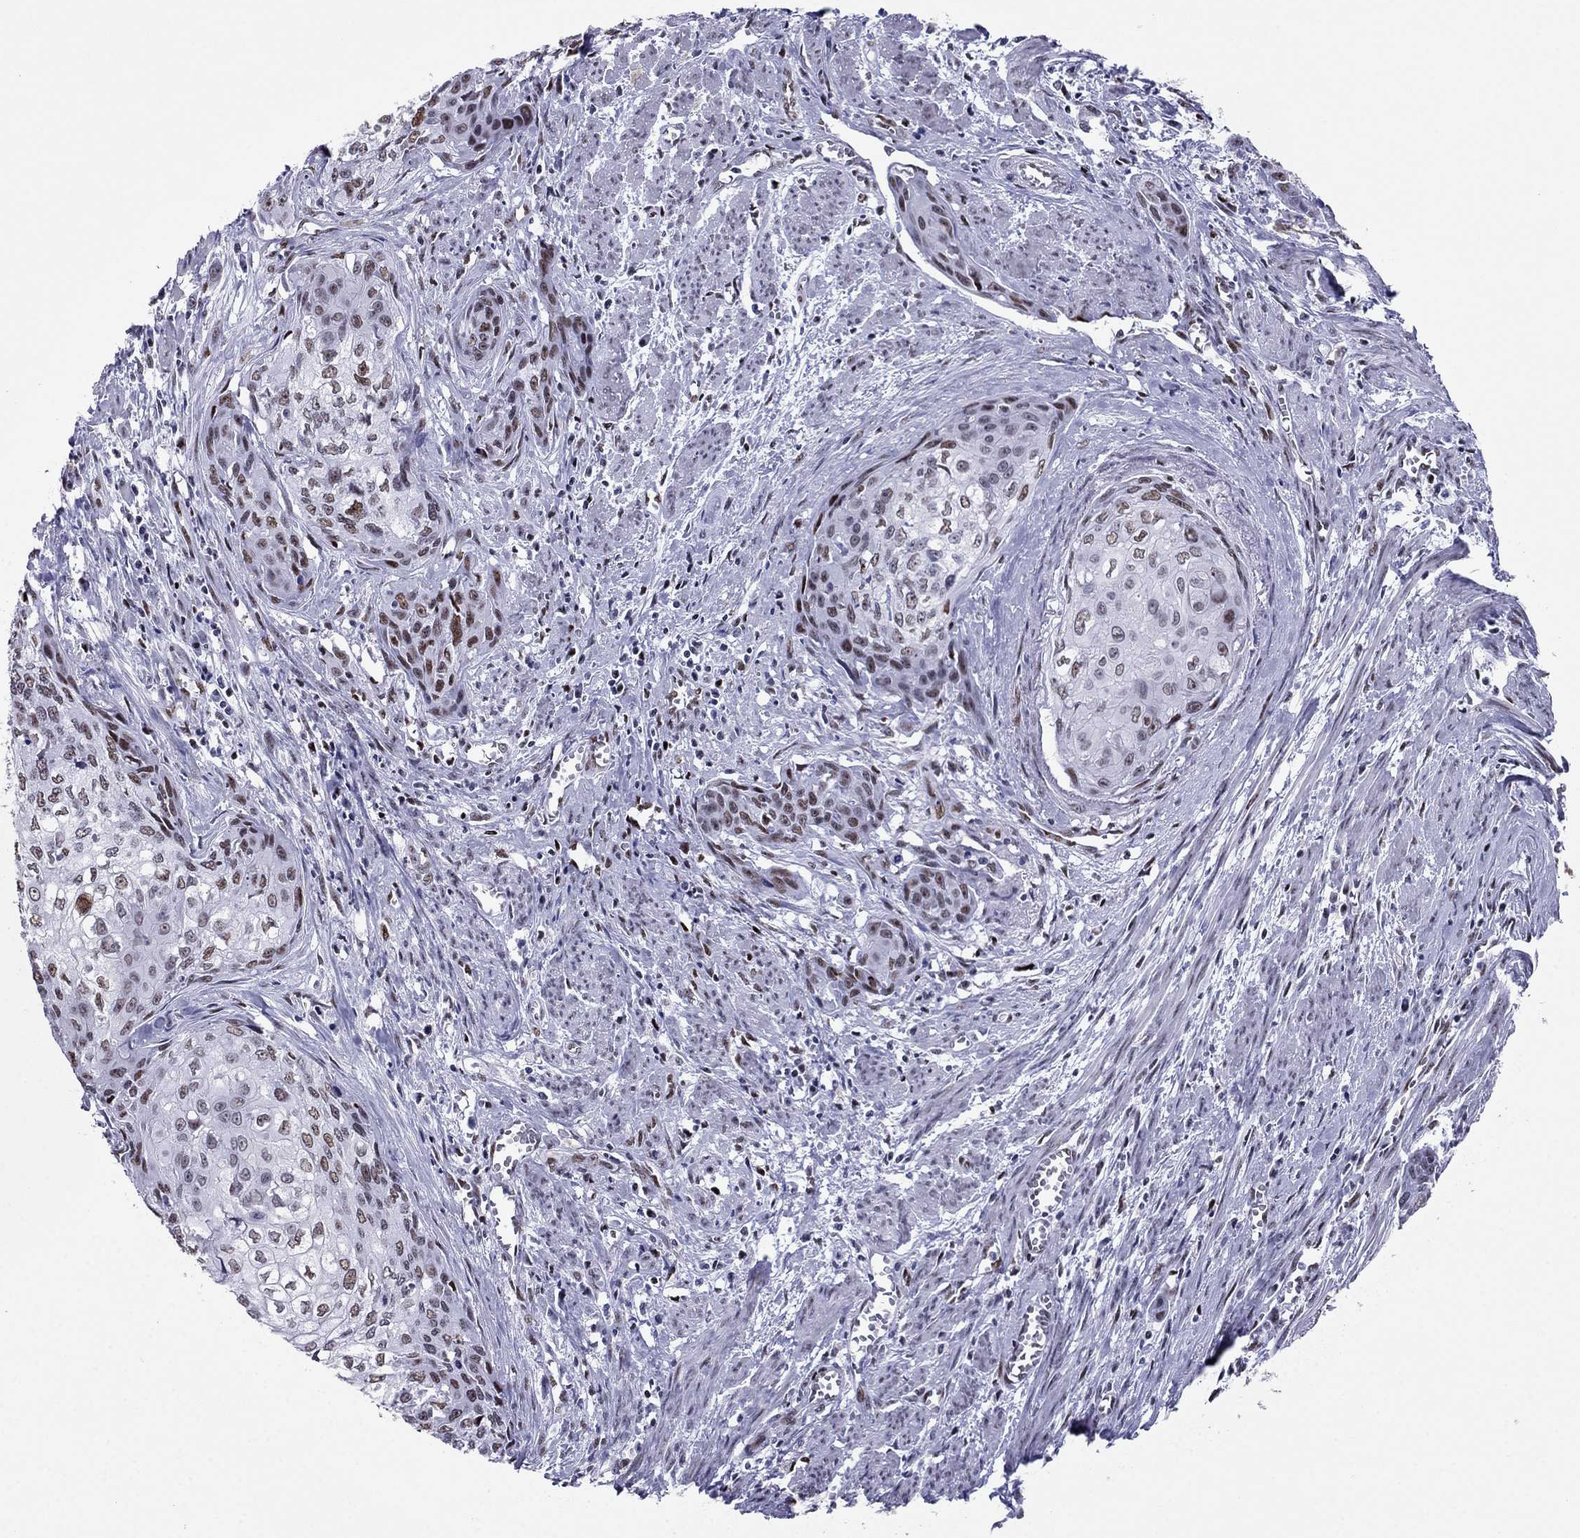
{"staining": {"intensity": "moderate", "quantity": "25%-75%", "location": "nuclear"}, "tissue": "cervical cancer", "cell_type": "Tumor cells", "image_type": "cancer", "snomed": [{"axis": "morphology", "description": "Squamous cell carcinoma, NOS"}, {"axis": "topography", "description": "Cervix"}], "caption": "Moderate nuclear positivity for a protein is appreciated in about 25%-75% of tumor cells of squamous cell carcinoma (cervical) using immunohistochemistry (IHC).", "gene": "PPM1G", "patient": {"sex": "female", "age": 58}}